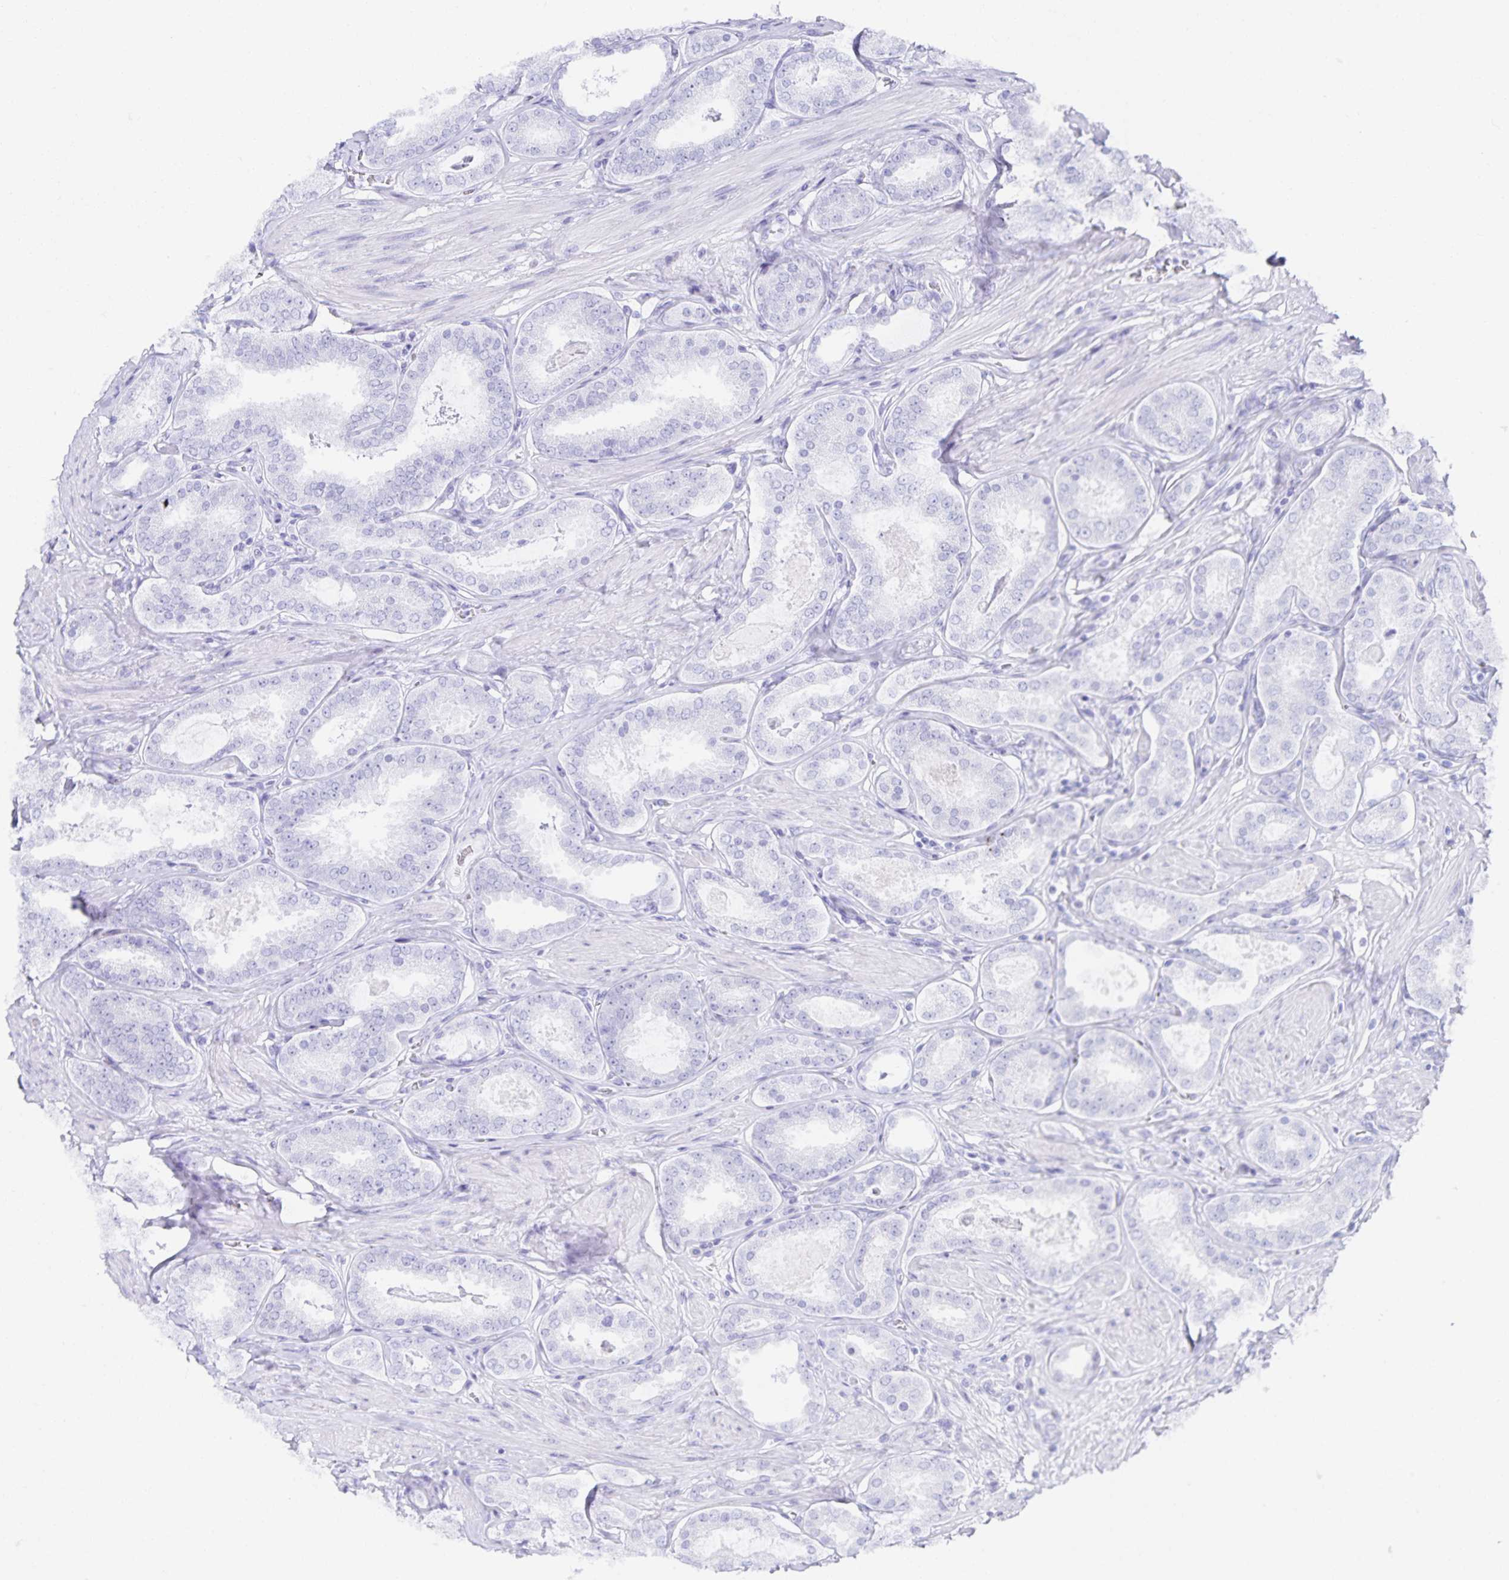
{"staining": {"intensity": "negative", "quantity": "none", "location": "none"}, "tissue": "prostate cancer", "cell_type": "Tumor cells", "image_type": "cancer", "snomed": [{"axis": "morphology", "description": "Adenocarcinoma, High grade"}, {"axis": "topography", "description": "Prostate"}], "caption": "The IHC micrograph has no significant staining in tumor cells of adenocarcinoma (high-grade) (prostate) tissue.", "gene": "SNTN", "patient": {"sex": "male", "age": 63}}